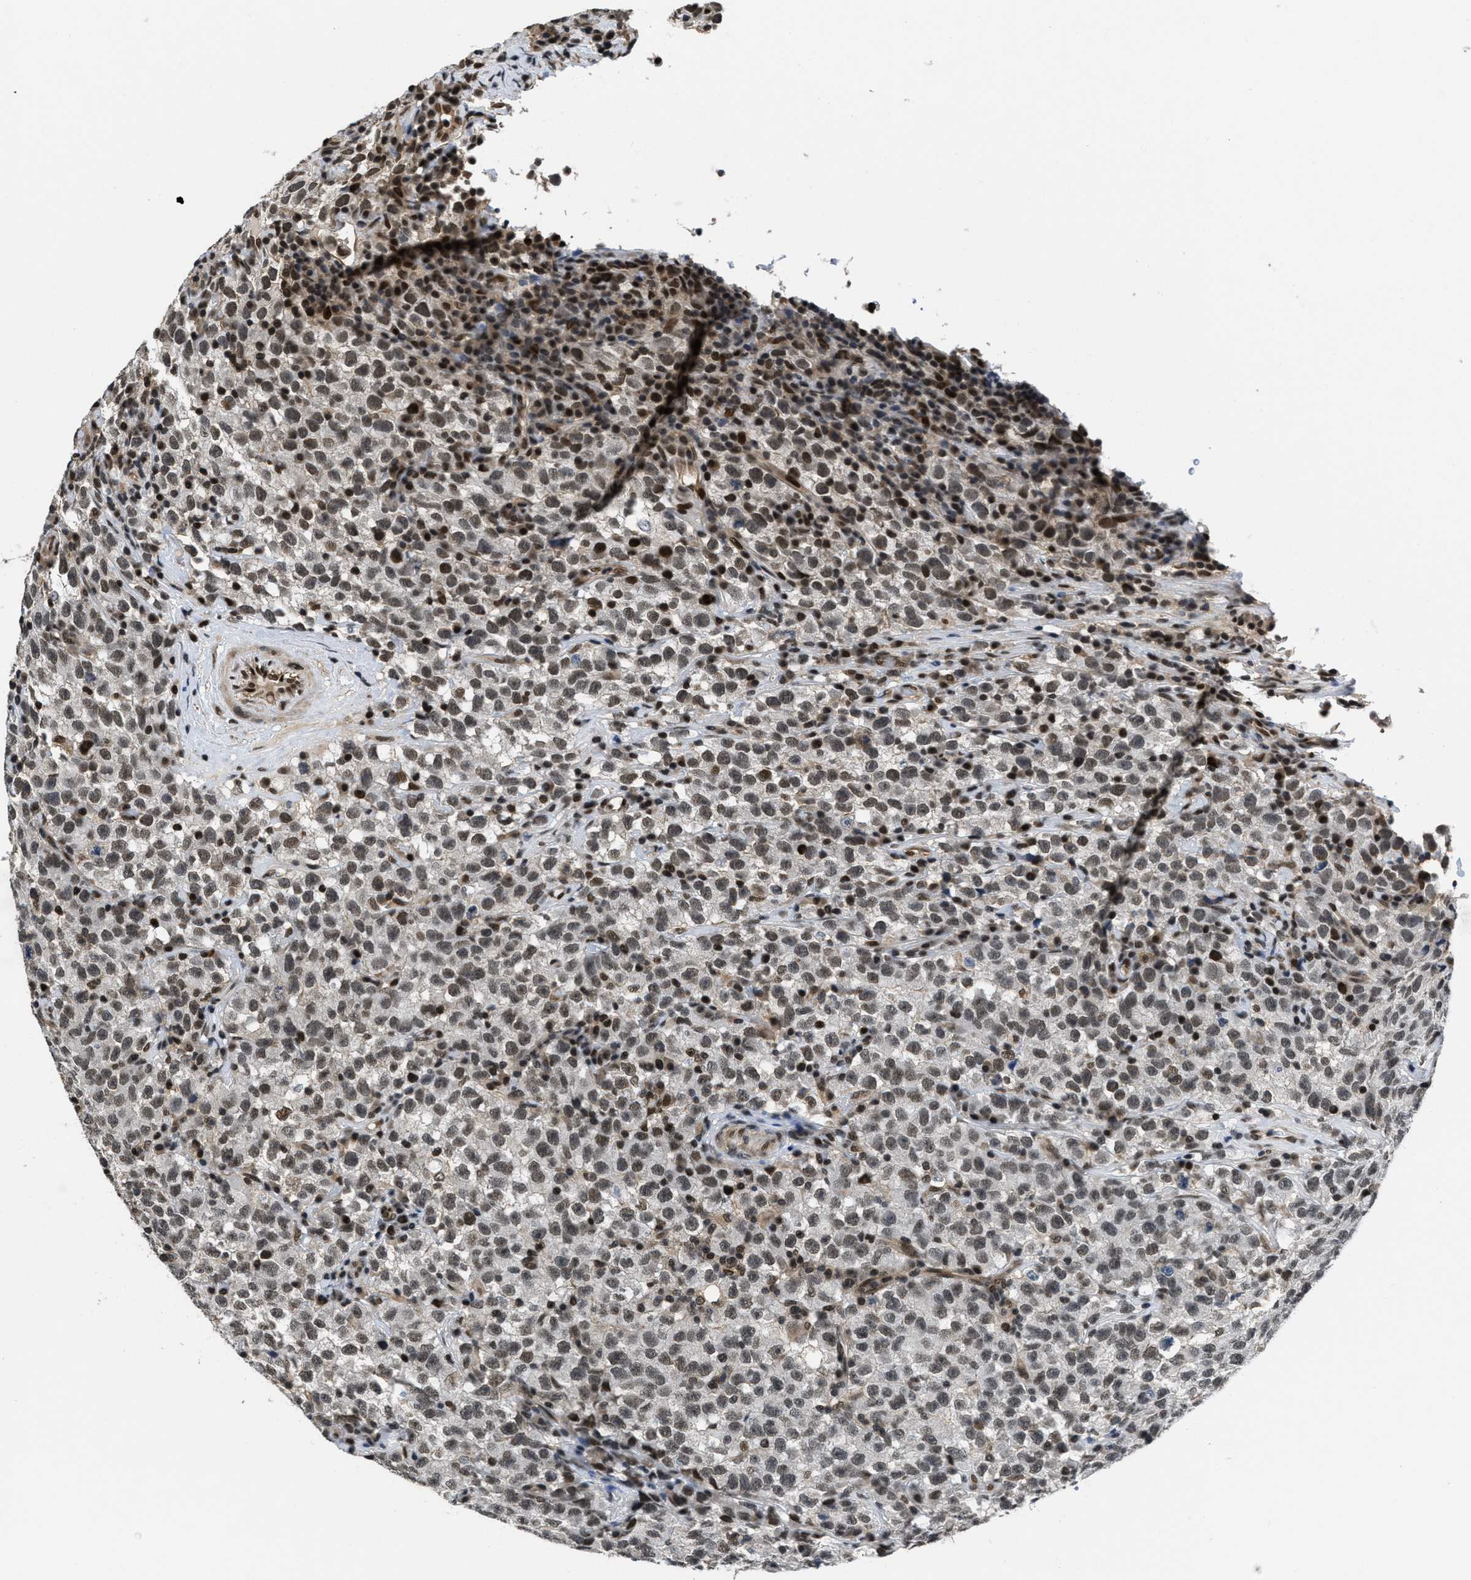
{"staining": {"intensity": "weak", "quantity": ">75%", "location": "cytoplasmic/membranous"}, "tissue": "testis cancer", "cell_type": "Tumor cells", "image_type": "cancer", "snomed": [{"axis": "morphology", "description": "Seminoma, NOS"}, {"axis": "topography", "description": "Testis"}], "caption": "Human testis cancer (seminoma) stained with a brown dye demonstrates weak cytoplasmic/membranous positive staining in about >75% of tumor cells.", "gene": "CUL4B", "patient": {"sex": "male", "age": 22}}